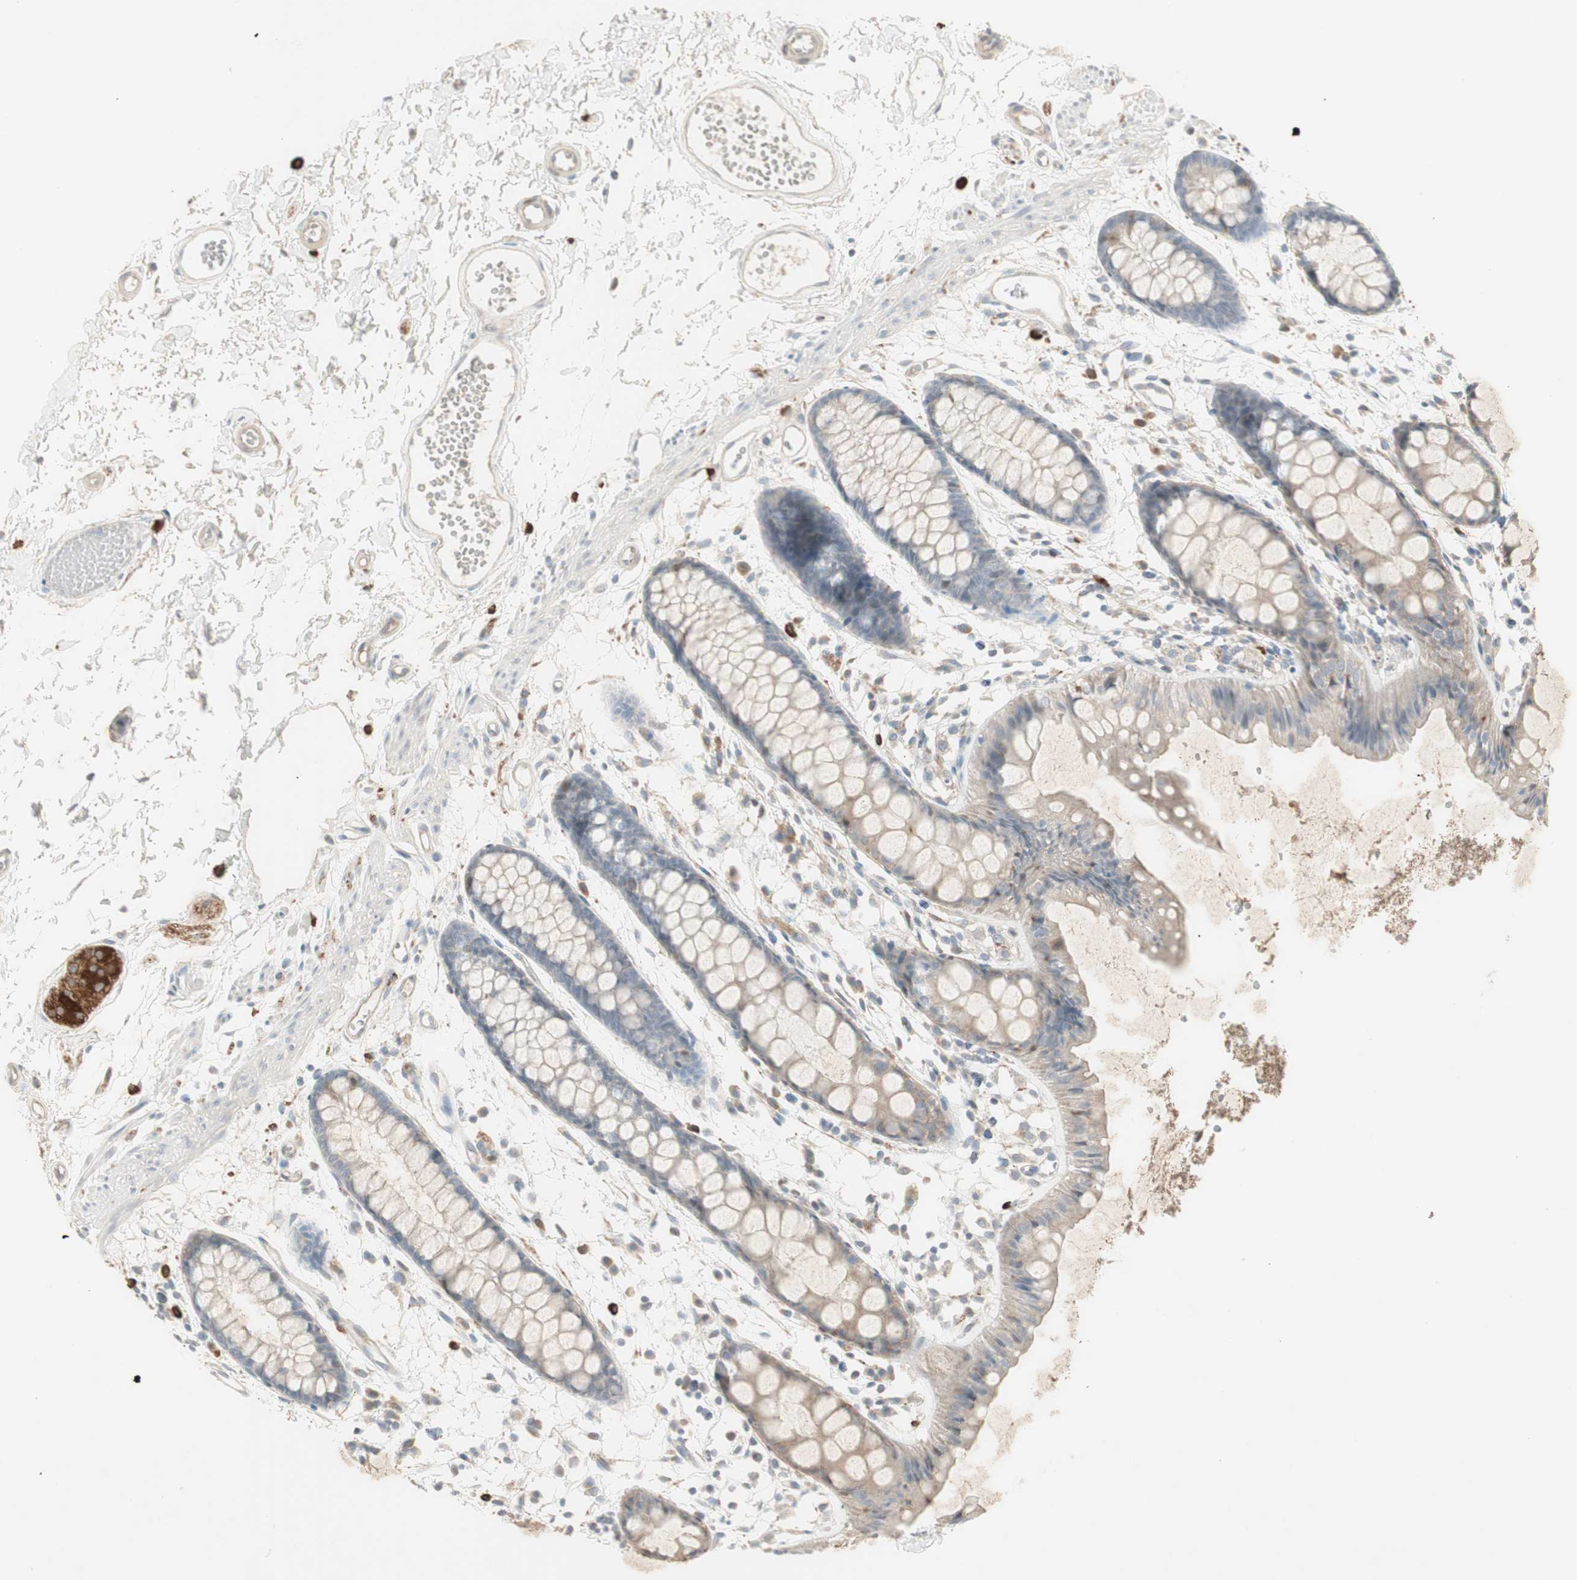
{"staining": {"intensity": "weak", "quantity": "25%-75%", "location": "cytoplasmic/membranous"}, "tissue": "rectum", "cell_type": "Glandular cells", "image_type": "normal", "snomed": [{"axis": "morphology", "description": "Normal tissue, NOS"}, {"axis": "topography", "description": "Rectum"}], "caption": "Rectum stained for a protein (brown) demonstrates weak cytoplasmic/membranous positive expression in approximately 25%-75% of glandular cells.", "gene": "MAPRE3", "patient": {"sex": "female", "age": 66}}